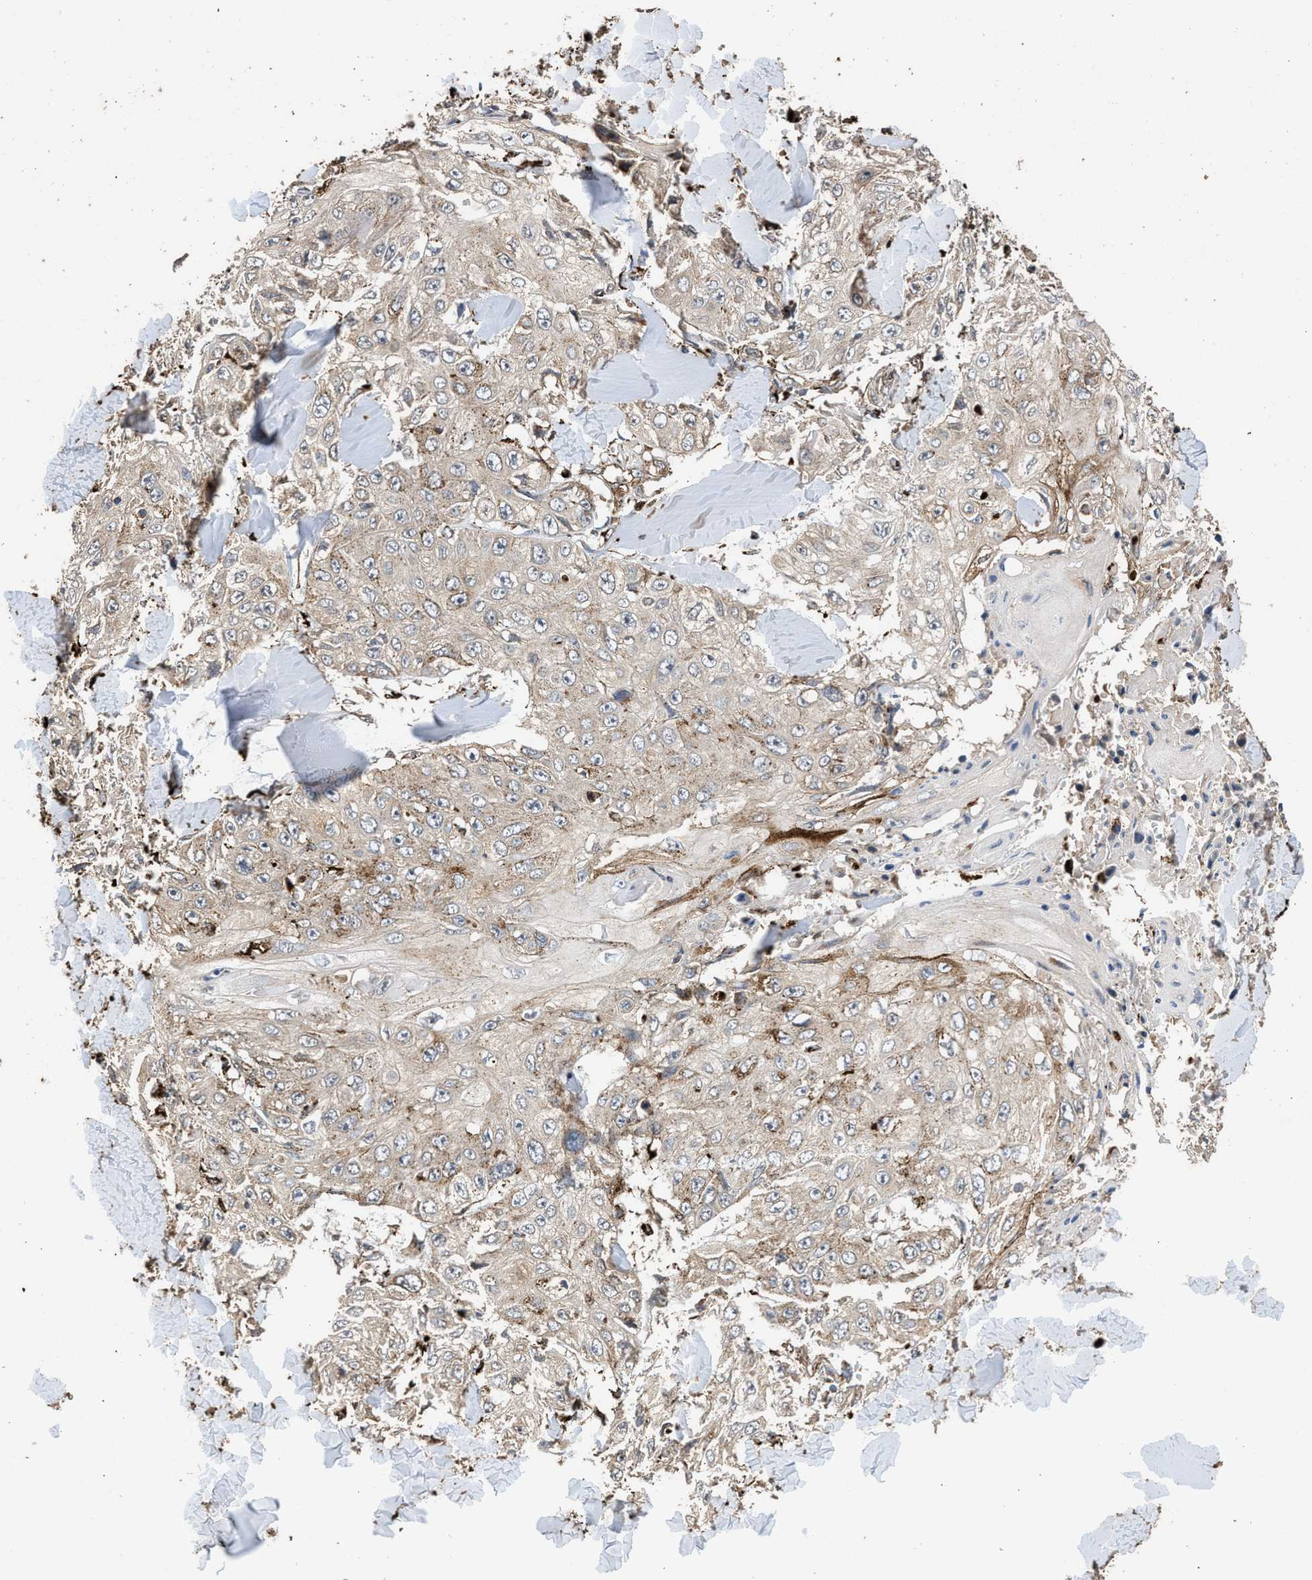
{"staining": {"intensity": "weak", "quantity": "25%-75%", "location": "cytoplasmic/membranous"}, "tissue": "skin cancer", "cell_type": "Tumor cells", "image_type": "cancer", "snomed": [{"axis": "morphology", "description": "Squamous cell carcinoma, NOS"}, {"axis": "topography", "description": "Skin"}], "caption": "Approximately 25%-75% of tumor cells in skin squamous cell carcinoma demonstrate weak cytoplasmic/membranous protein positivity as visualized by brown immunohistochemical staining.", "gene": "CTSV", "patient": {"sex": "male", "age": 86}}